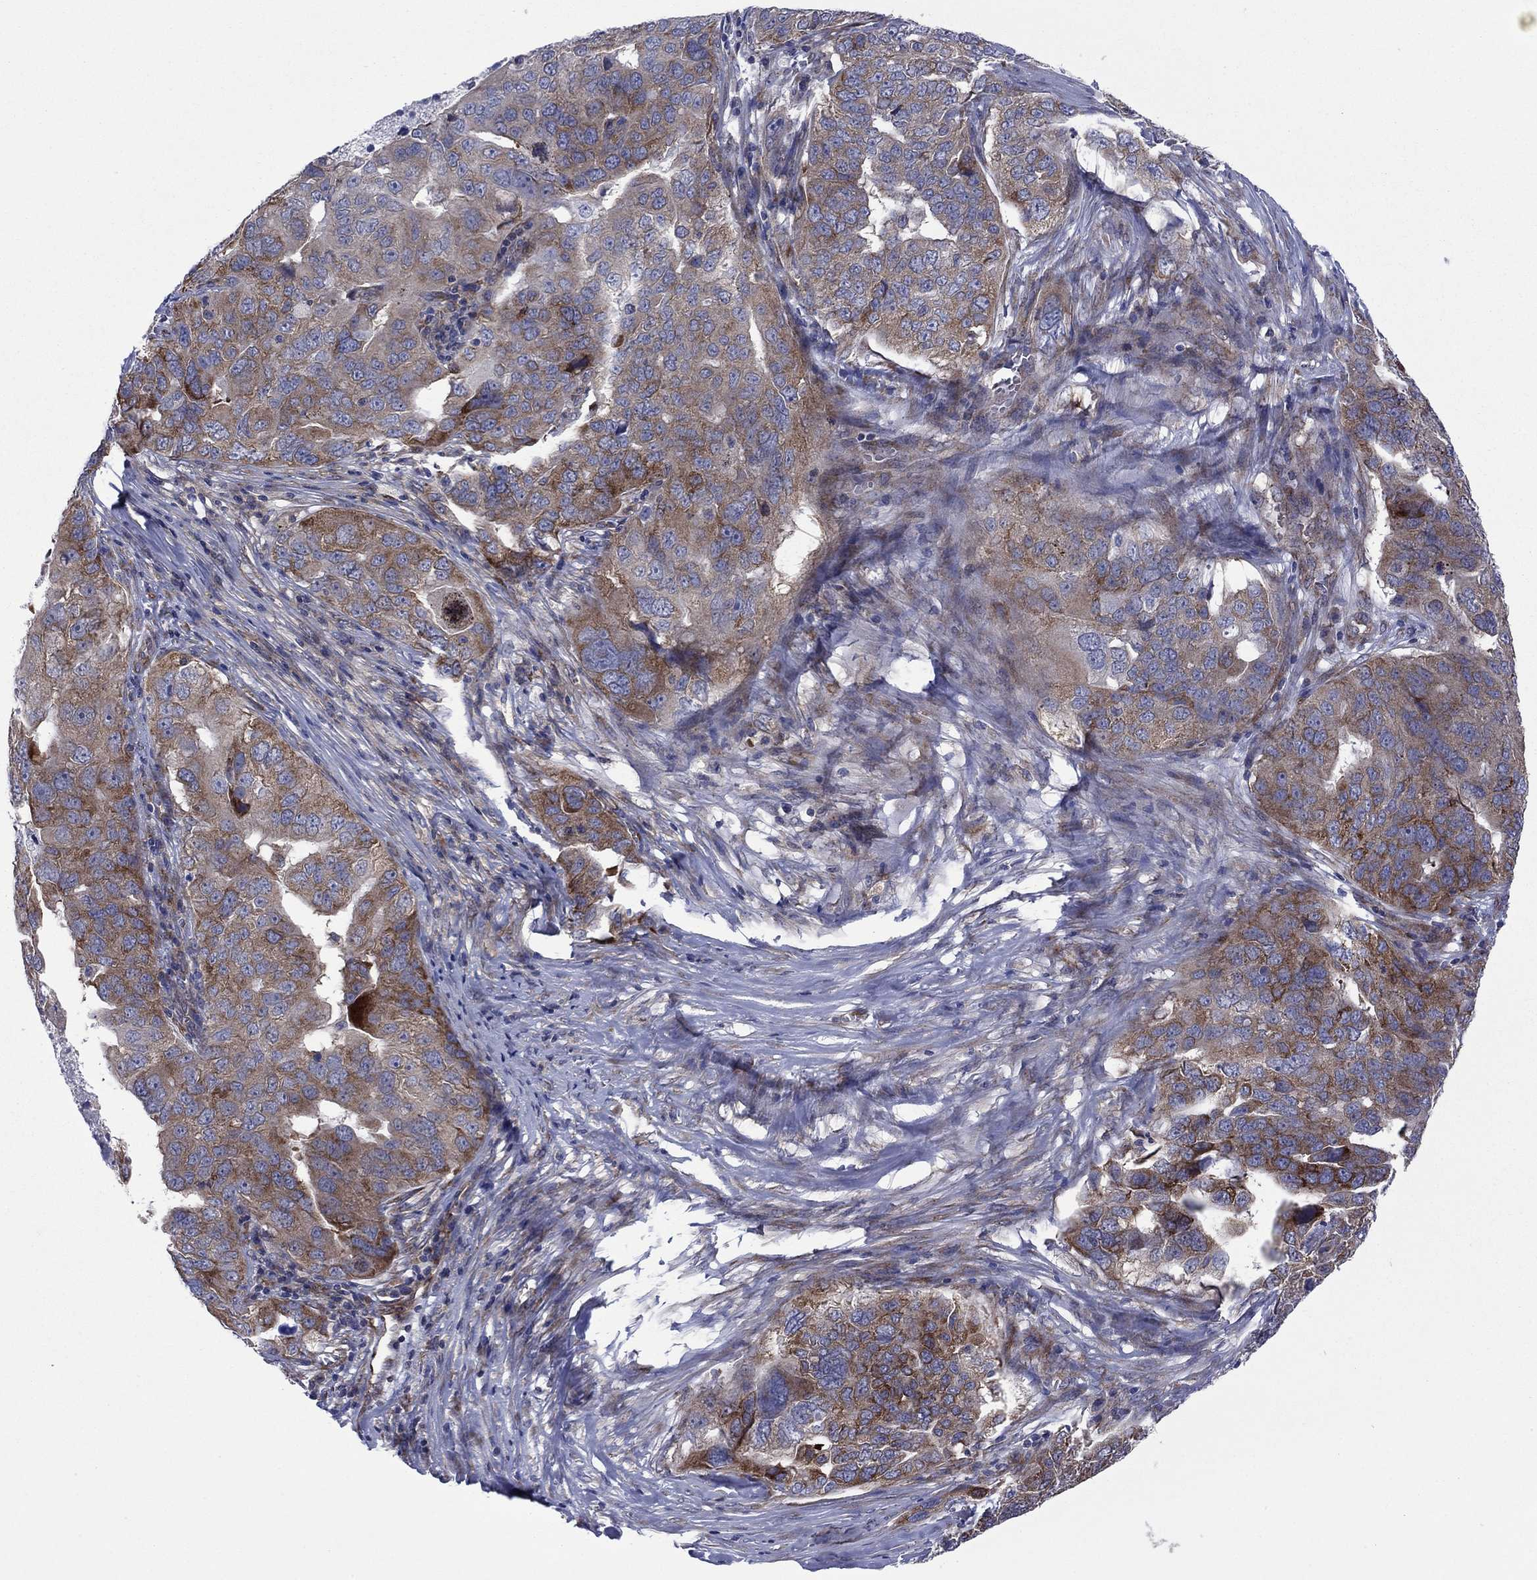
{"staining": {"intensity": "strong", "quantity": "<25%", "location": "cytoplasmic/membranous"}, "tissue": "ovarian cancer", "cell_type": "Tumor cells", "image_type": "cancer", "snomed": [{"axis": "morphology", "description": "Carcinoma, endometroid"}, {"axis": "topography", "description": "Soft tissue"}, {"axis": "topography", "description": "Ovary"}], "caption": "IHC photomicrograph of ovarian cancer stained for a protein (brown), which reveals medium levels of strong cytoplasmic/membranous positivity in about <25% of tumor cells.", "gene": "GPR155", "patient": {"sex": "female", "age": 52}}